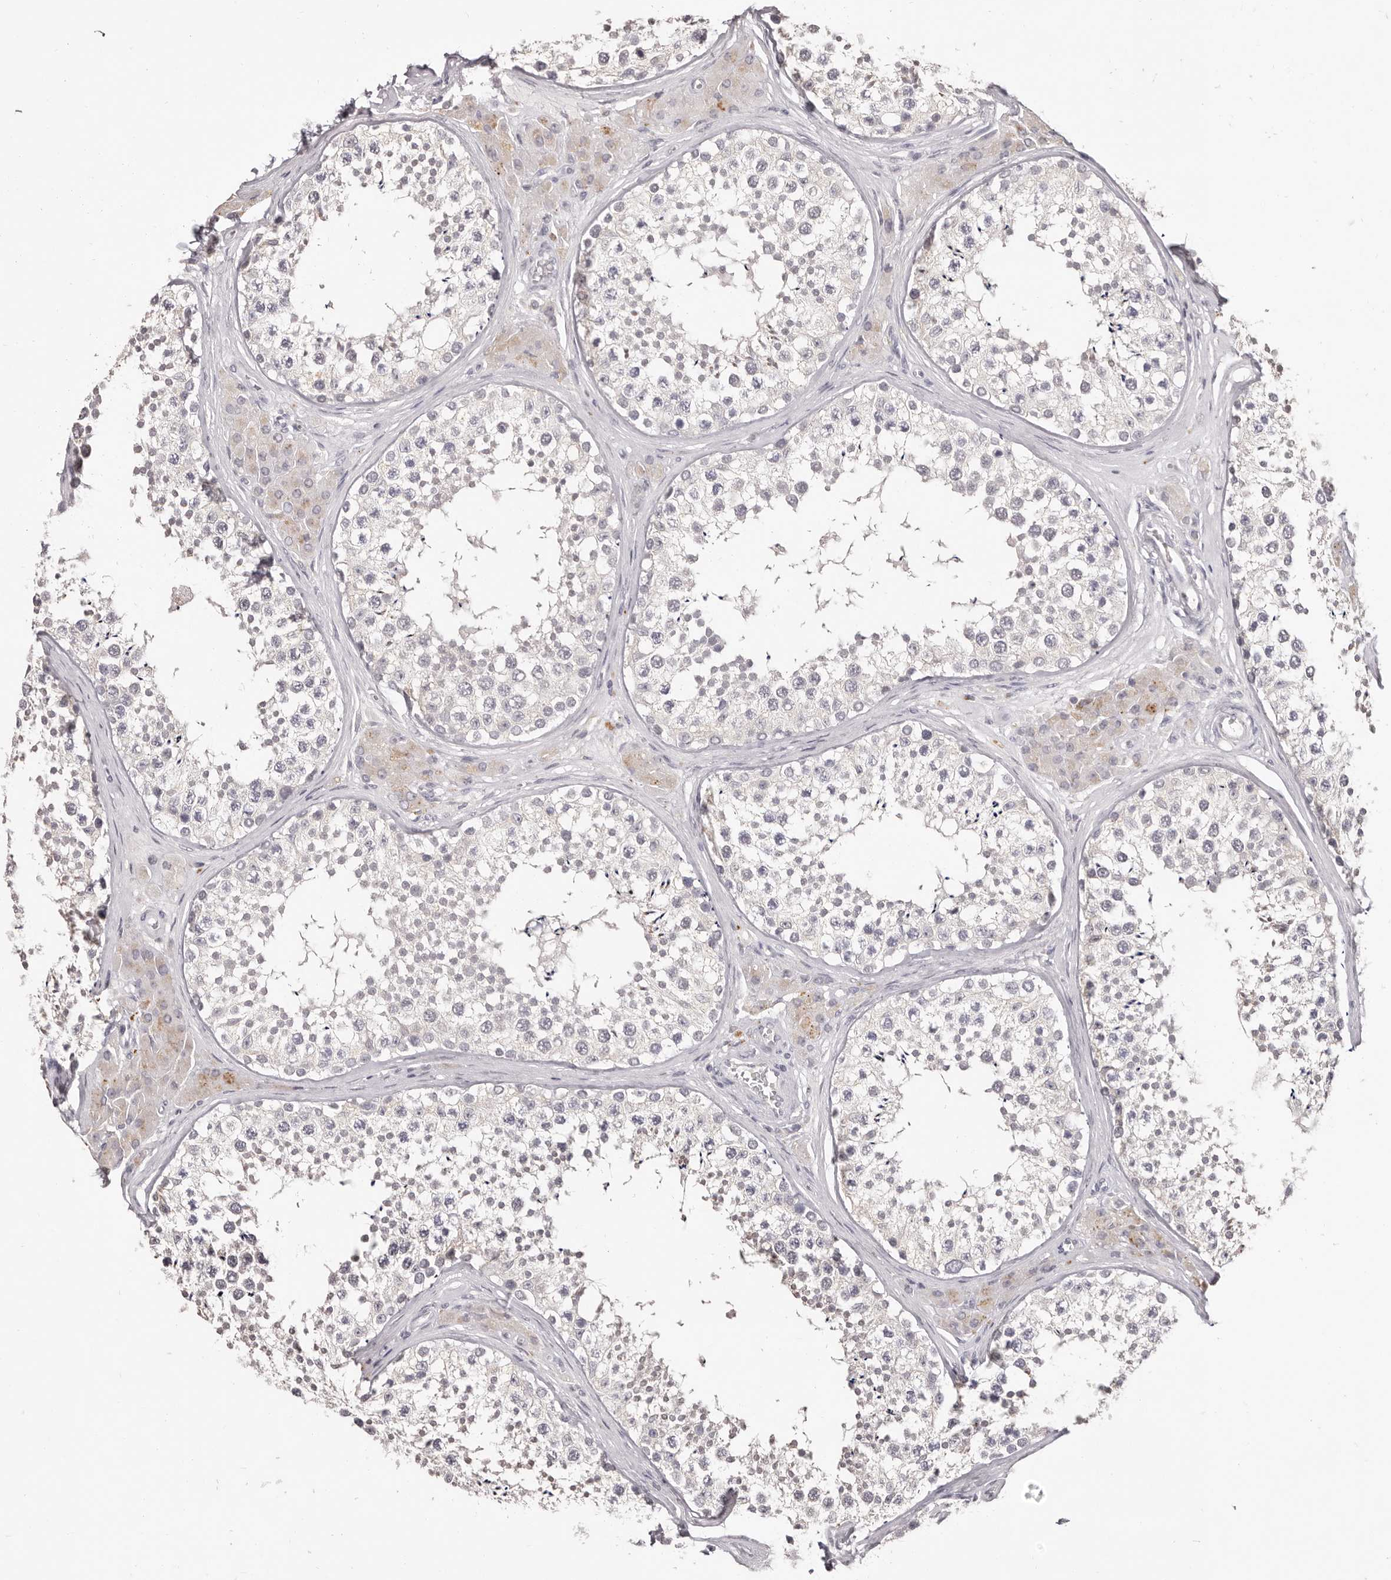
{"staining": {"intensity": "negative", "quantity": "none", "location": "none"}, "tissue": "testis", "cell_type": "Cells in seminiferous ducts", "image_type": "normal", "snomed": [{"axis": "morphology", "description": "Normal tissue, NOS"}, {"axis": "topography", "description": "Testis"}], "caption": "Protein analysis of benign testis reveals no significant staining in cells in seminiferous ducts. (Brightfield microscopy of DAB IHC at high magnification).", "gene": "PCDHB6", "patient": {"sex": "male", "age": 46}}